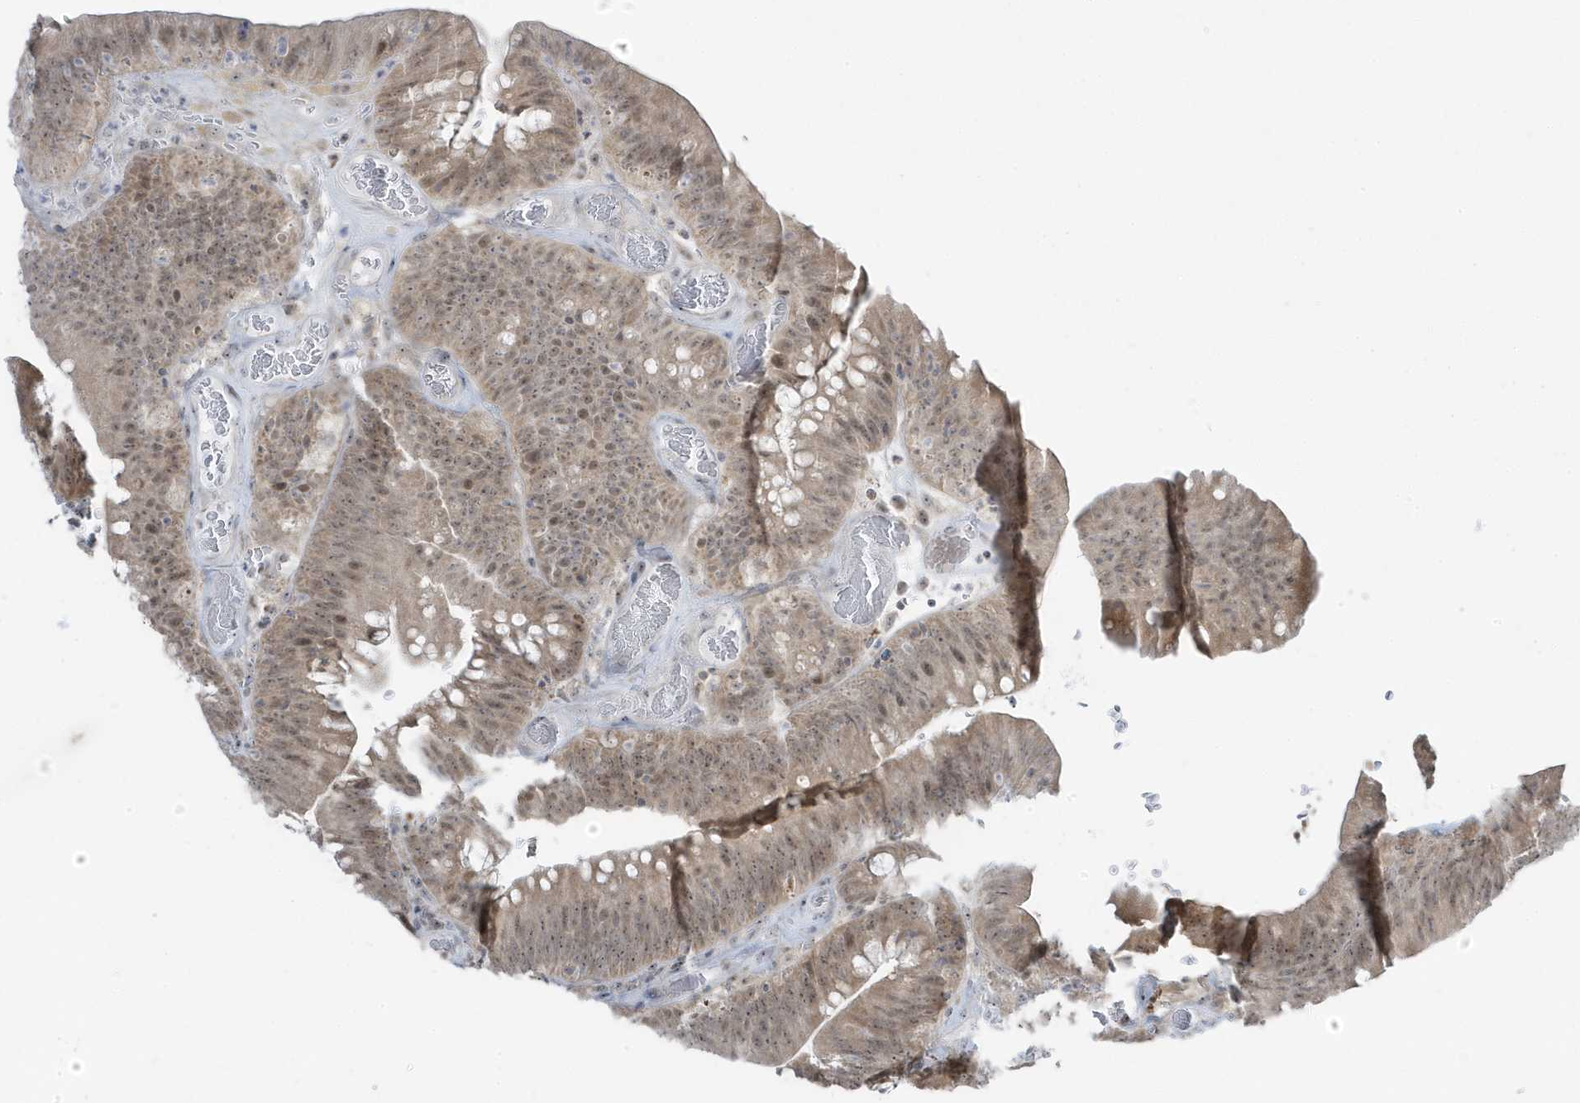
{"staining": {"intensity": "moderate", "quantity": ">75%", "location": "cytoplasmic/membranous,nuclear"}, "tissue": "colorectal cancer", "cell_type": "Tumor cells", "image_type": "cancer", "snomed": [{"axis": "morphology", "description": "Normal tissue, NOS"}, {"axis": "topography", "description": "Colon"}], "caption": "This is a photomicrograph of IHC staining of colorectal cancer, which shows moderate expression in the cytoplasmic/membranous and nuclear of tumor cells.", "gene": "TSEN15", "patient": {"sex": "female", "age": 82}}